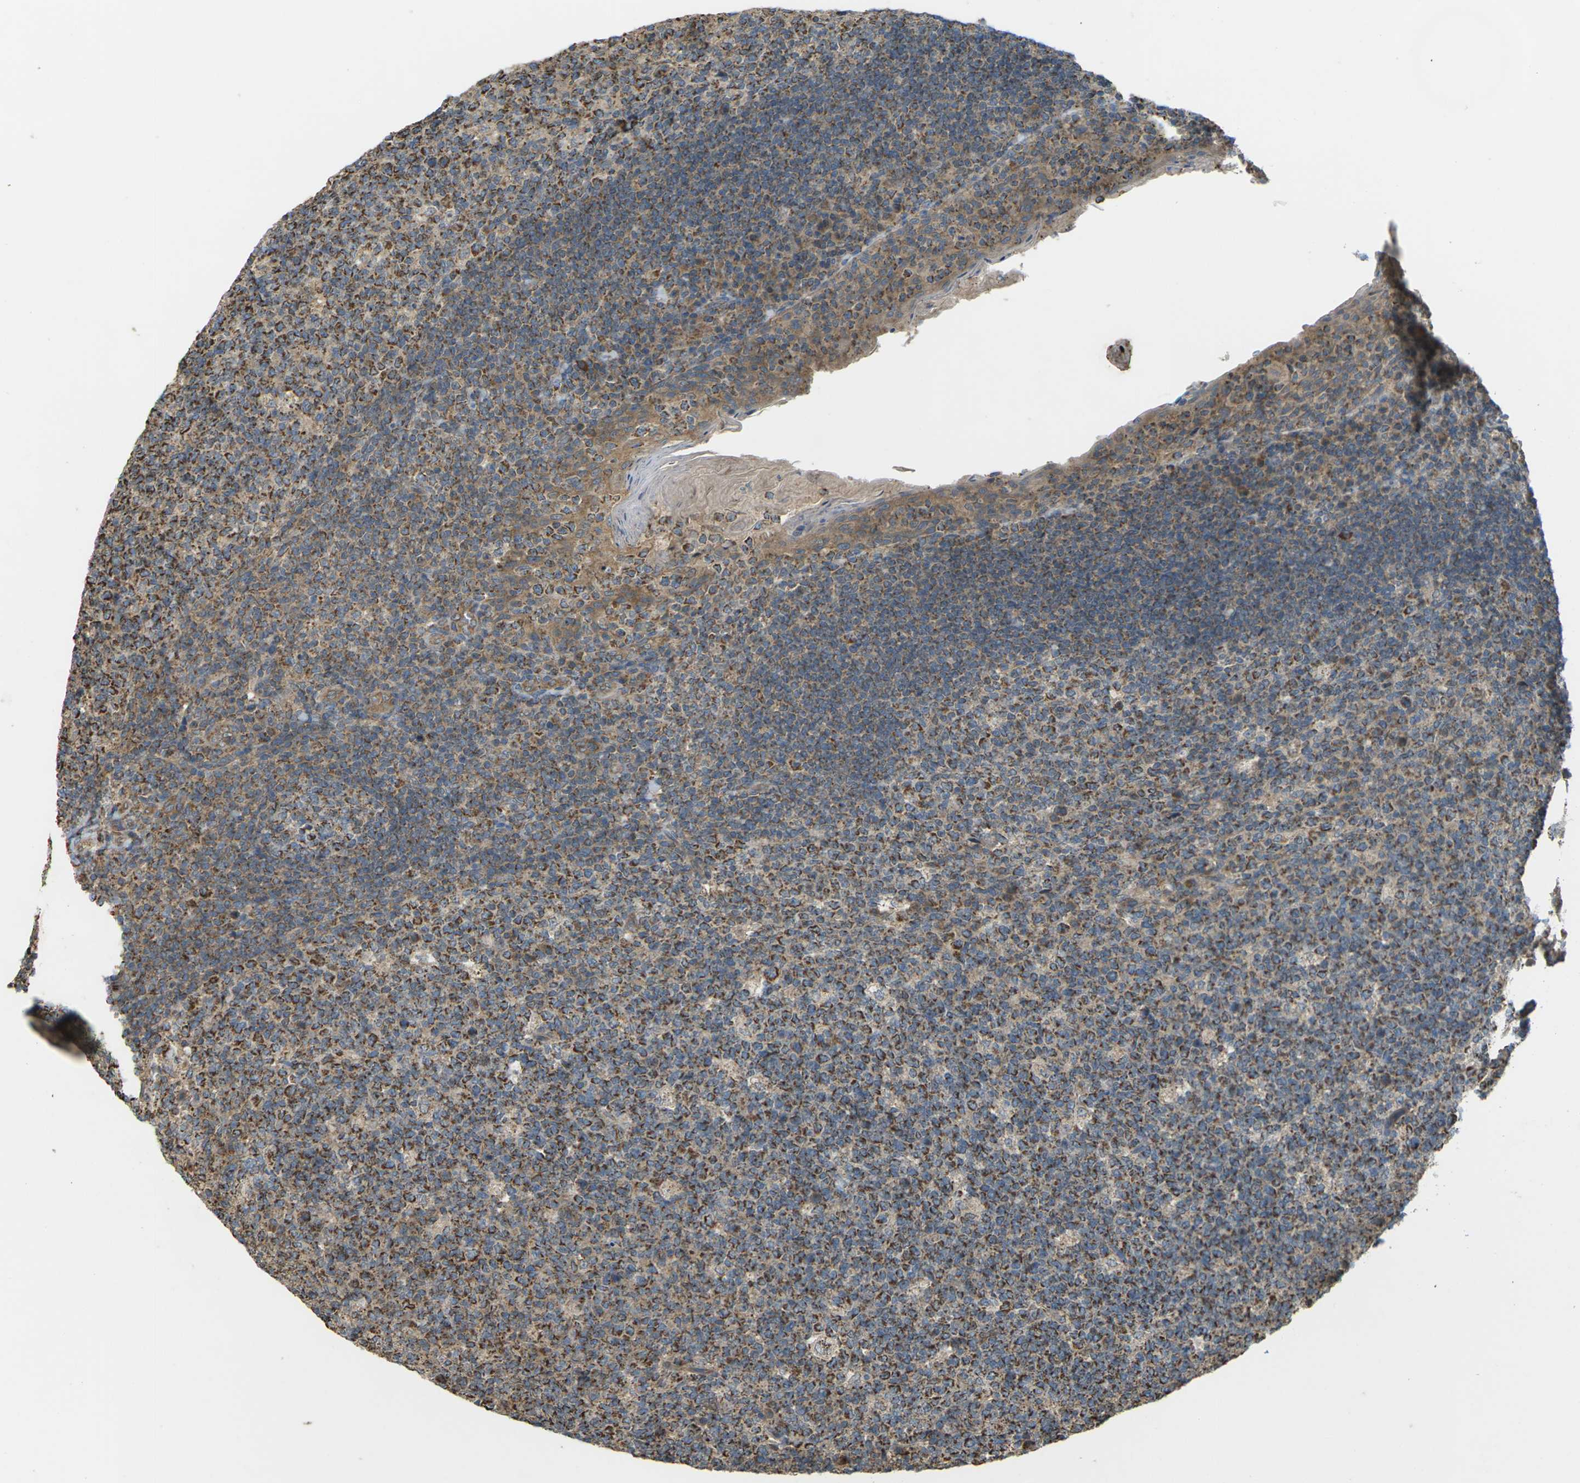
{"staining": {"intensity": "strong", "quantity": "25%-75%", "location": "cytoplasmic/membranous"}, "tissue": "tonsil", "cell_type": "Germinal center cells", "image_type": "normal", "snomed": [{"axis": "morphology", "description": "Normal tissue, NOS"}, {"axis": "topography", "description": "Tonsil"}], "caption": "A high amount of strong cytoplasmic/membranous expression is identified in approximately 25%-75% of germinal center cells in benign tonsil. Using DAB (3,3'-diaminobenzidine) (brown) and hematoxylin (blue) stains, captured at high magnification using brightfield microscopy.", "gene": "KSR1", "patient": {"sex": "male", "age": 17}}